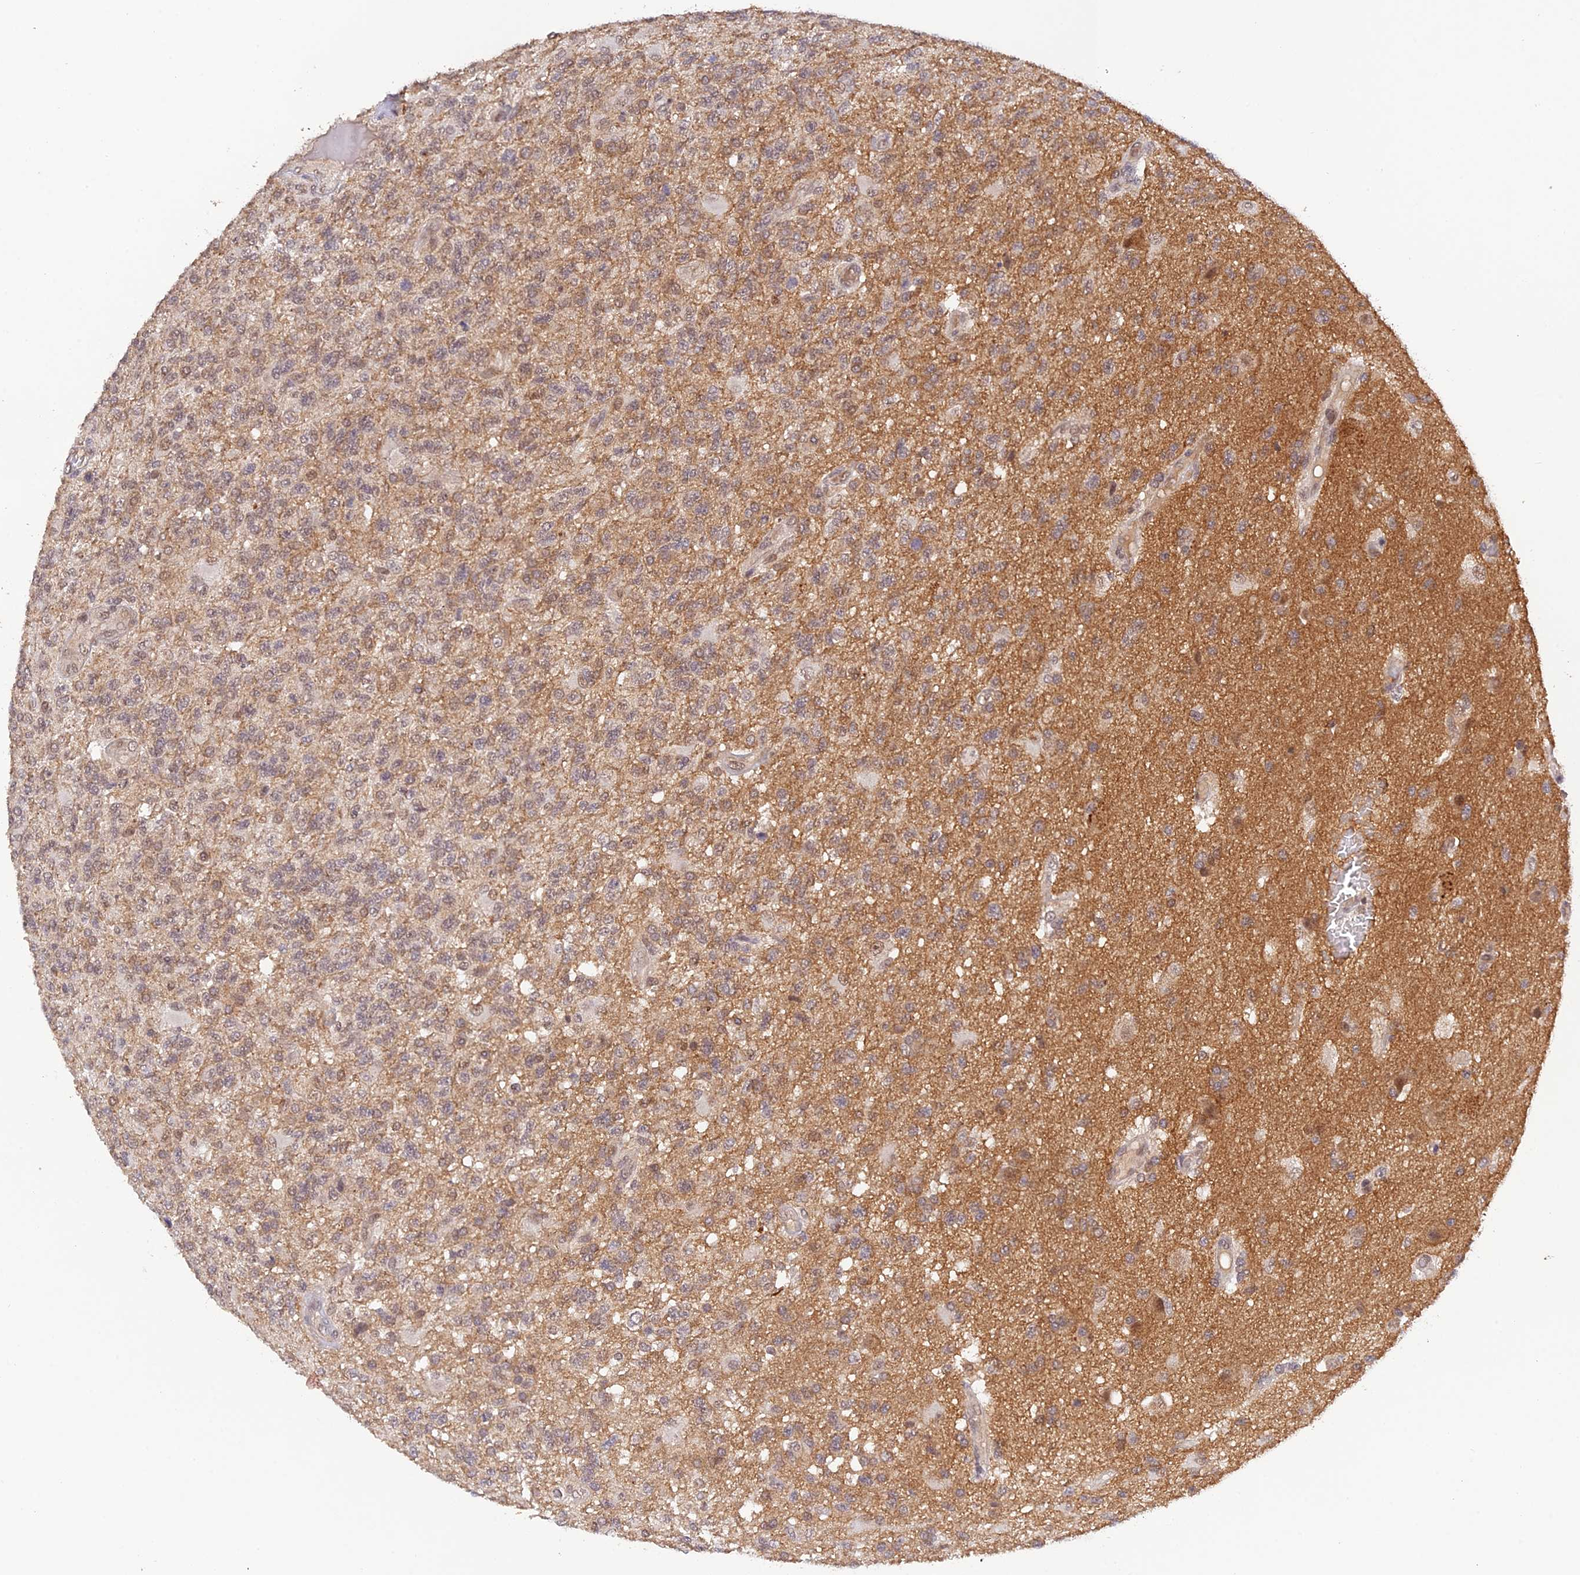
{"staining": {"intensity": "moderate", "quantity": "<25%", "location": "nuclear"}, "tissue": "glioma", "cell_type": "Tumor cells", "image_type": "cancer", "snomed": [{"axis": "morphology", "description": "Glioma, malignant, High grade"}, {"axis": "topography", "description": "Brain"}], "caption": "High-power microscopy captured an immunohistochemistry image of malignant glioma (high-grade), revealing moderate nuclear positivity in approximately <25% of tumor cells. (brown staining indicates protein expression, while blue staining denotes nuclei).", "gene": "ZNF436", "patient": {"sex": "male", "age": 56}}